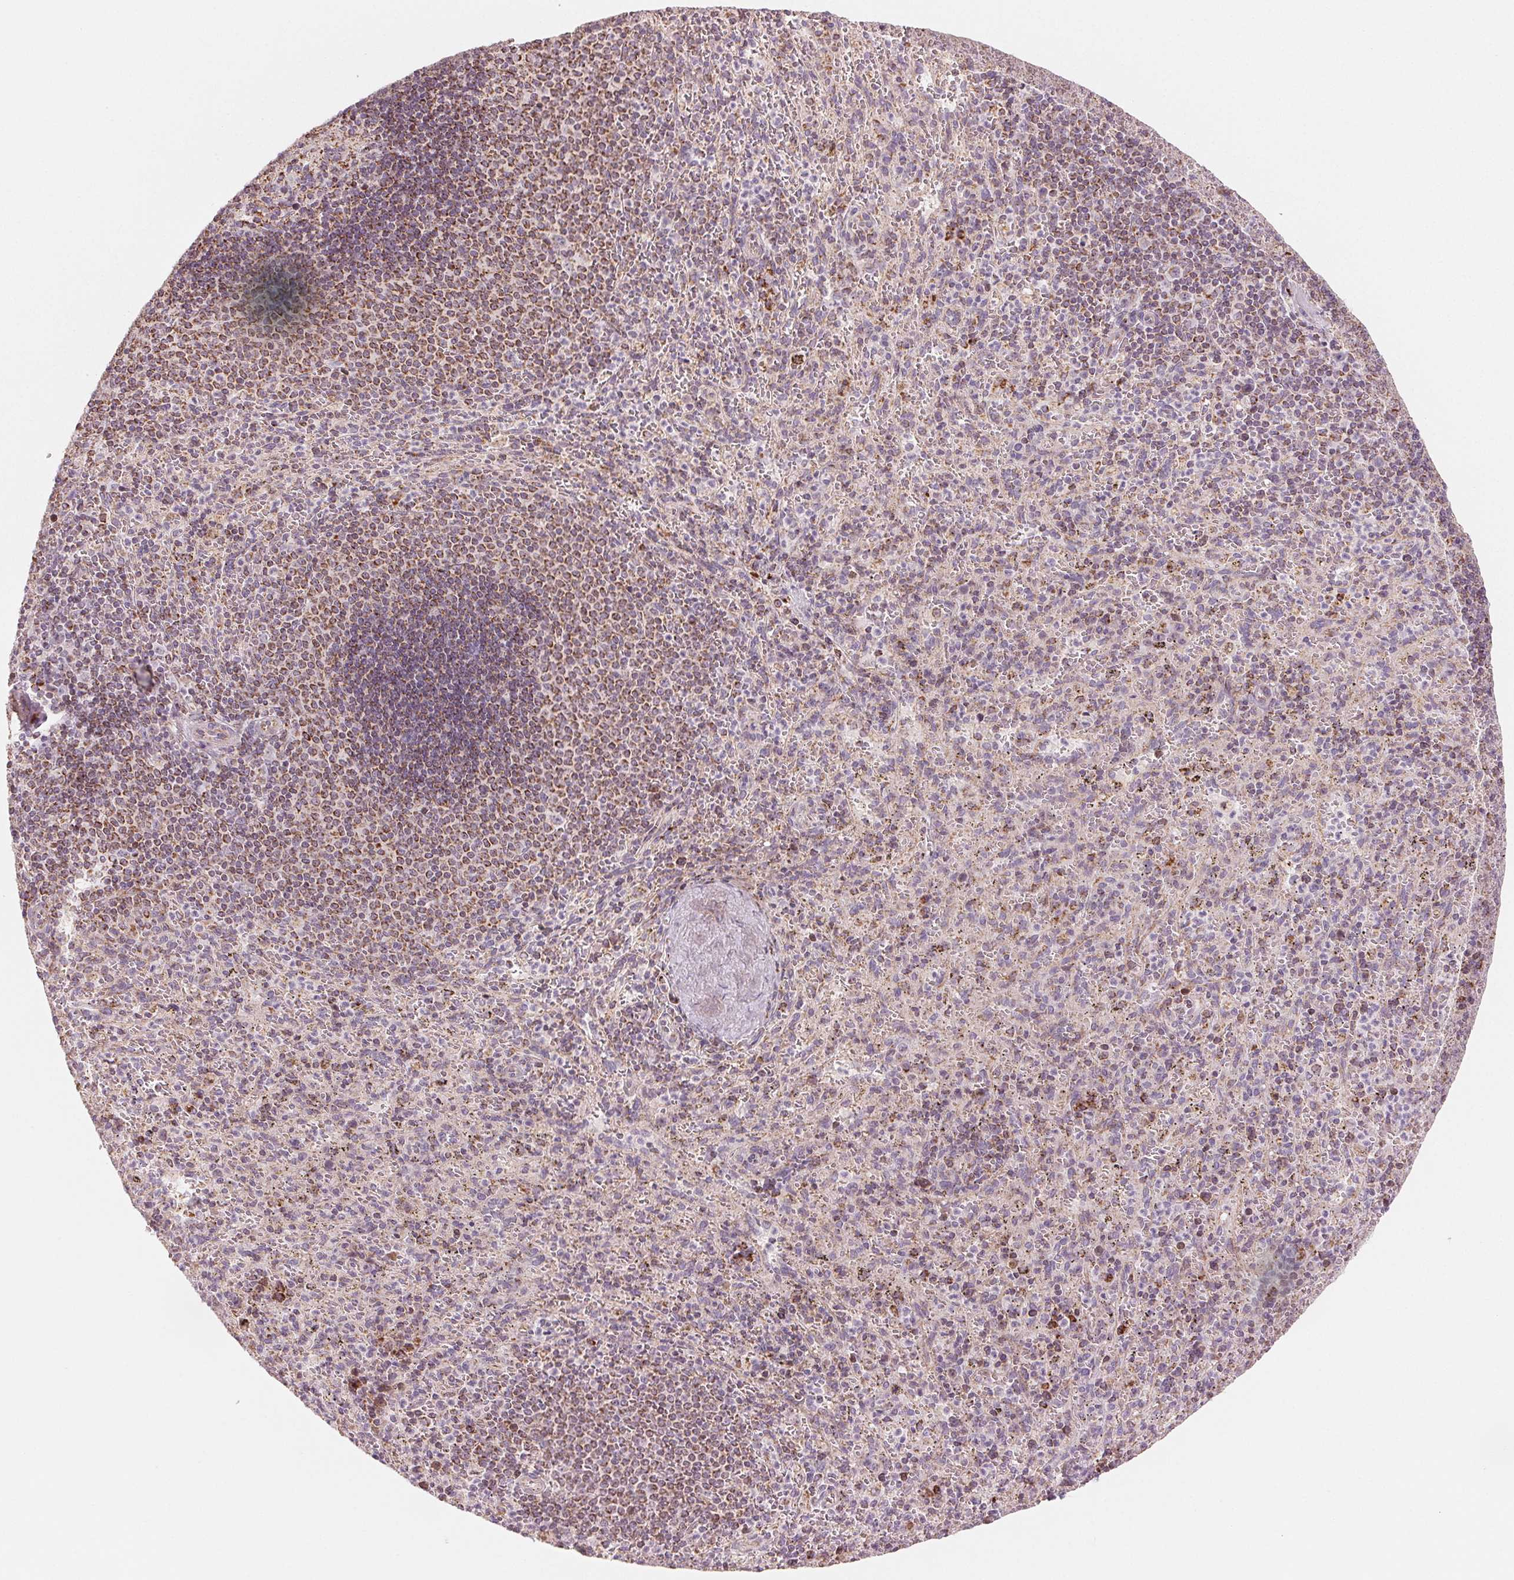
{"staining": {"intensity": "moderate", "quantity": "<25%", "location": "cytoplasmic/membranous"}, "tissue": "spleen", "cell_type": "Cells in red pulp", "image_type": "normal", "snomed": [{"axis": "morphology", "description": "Normal tissue, NOS"}, {"axis": "topography", "description": "Spleen"}], "caption": "This histopathology image exhibits immunohistochemistry (IHC) staining of normal human spleen, with low moderate cytoplasmic/membranous positivity in about <25% of cells in red pulp.", "gene": "HINT2", "patient": {"sex": "male", "age": 57}}